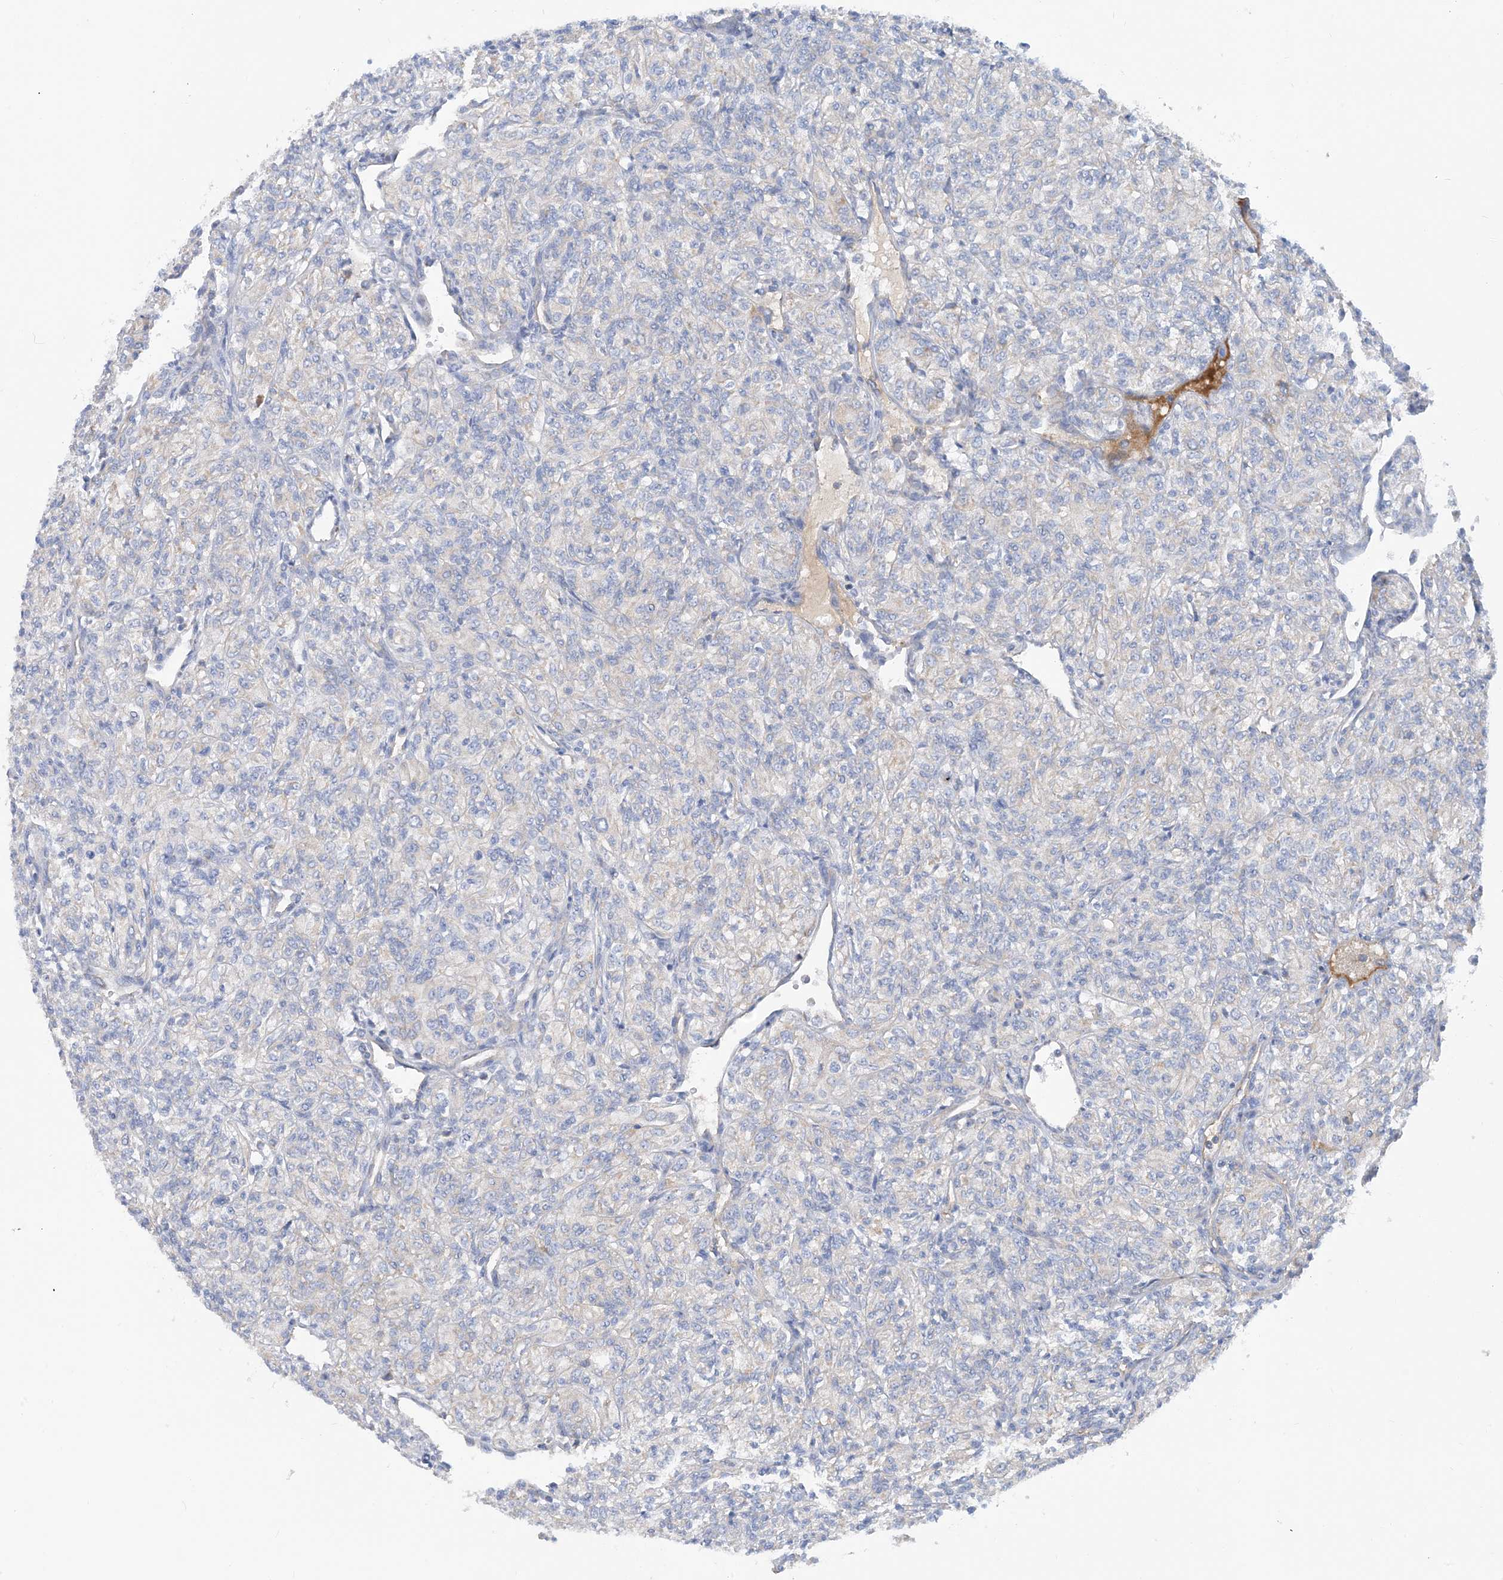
{"staining": {"intensity": "weak", "quantity": "<25%", "location": "cytoplasmic/membranous"}, "tissue": "renal cancer", "cell_type": "Tumor cells", "image_type": "cancer", "snomed": [{"axis": "morphology", "description": "Adenocarcinoma, NOS"}, {"axis": "topography", "description": "Kidney"}], "caption": "A photomicrograph of human renal cancer (adenocarcinoma) is negative for staining in tumor cells. (DAB (3,3'-diaminobenzidine) immunohistochemistry (IHC), high magnification).", "gene": "PHOSPHO2", "patient": {"sex": "male", "age": 77}}